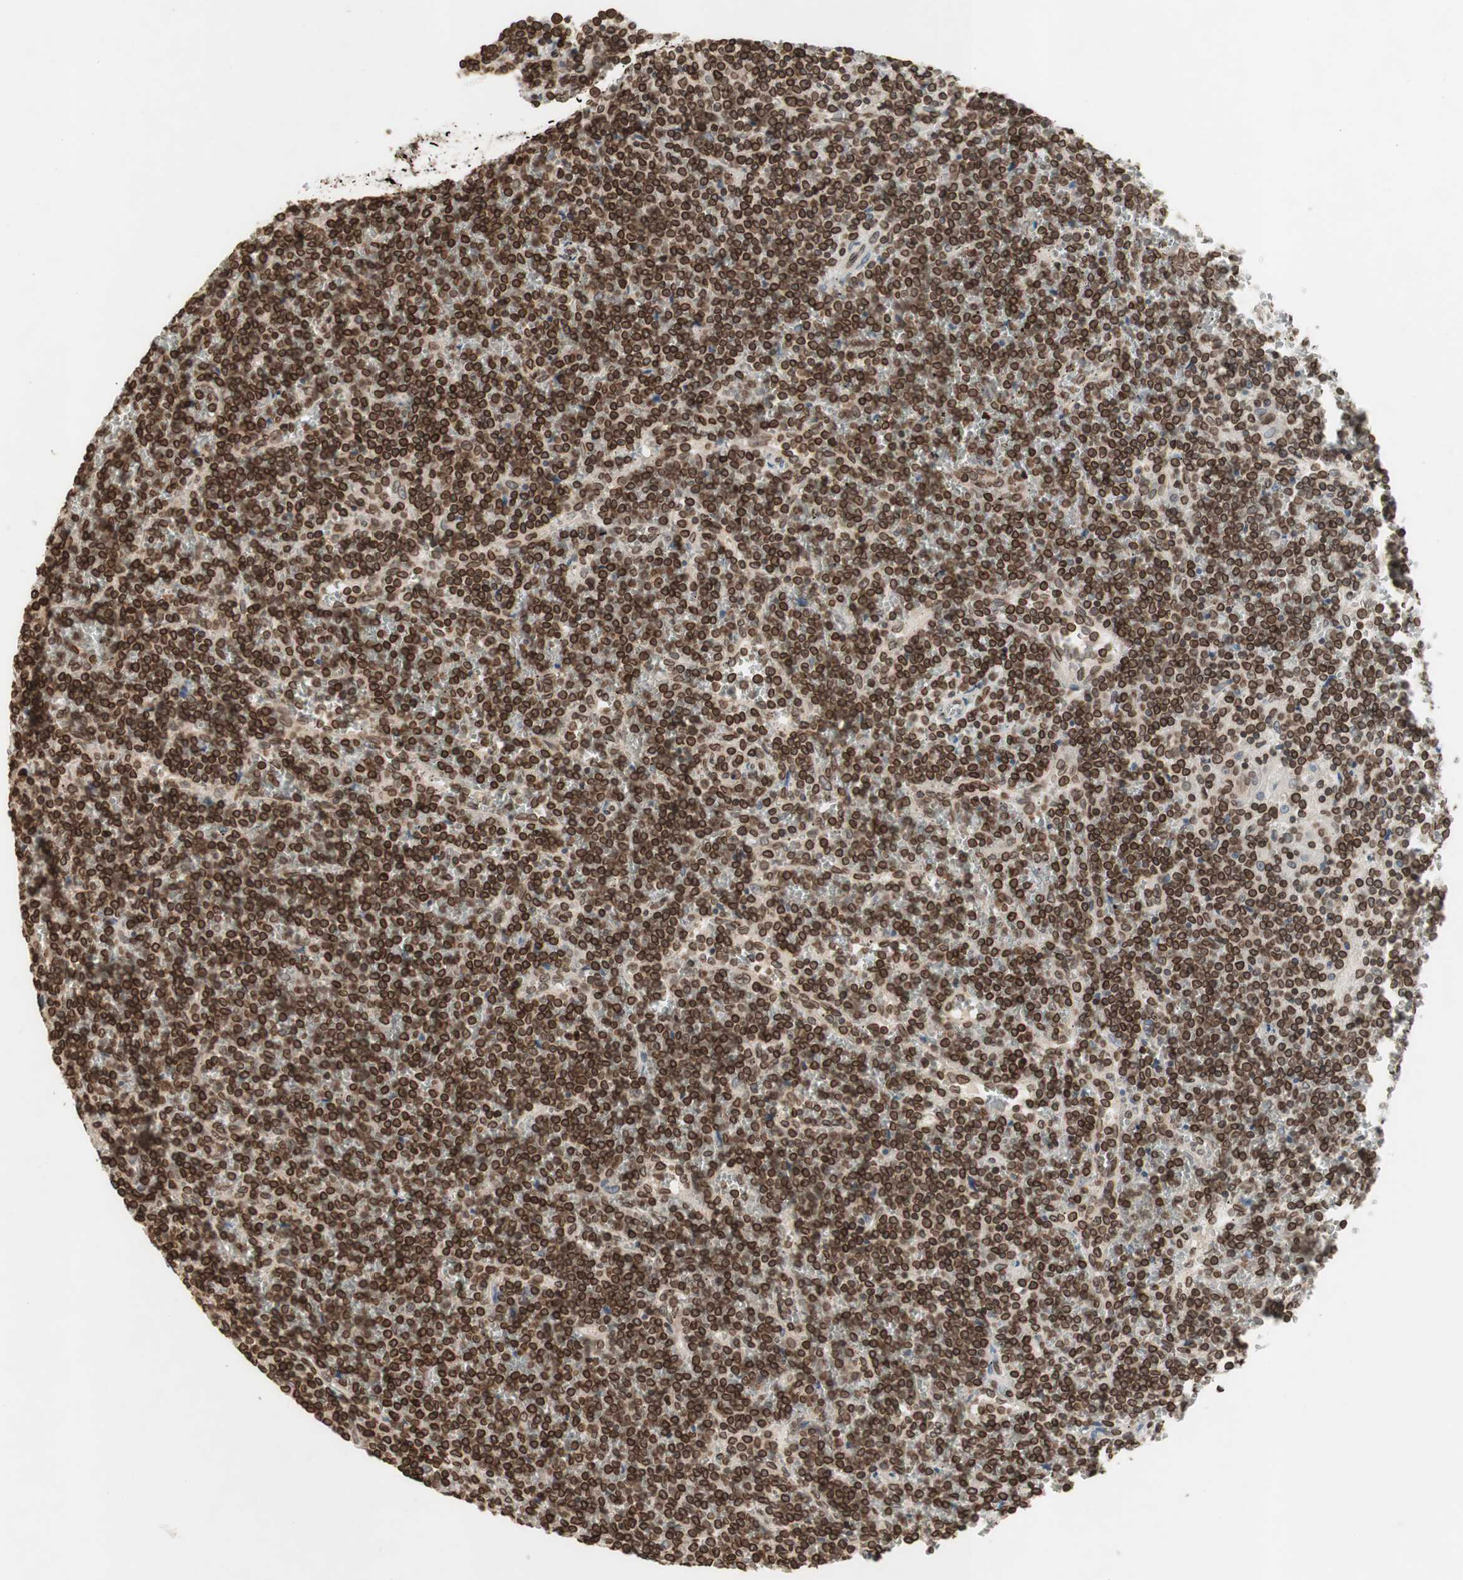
{"staining": {"intensity": "strong", "quantity": ">75%", "location": "cytoplasmic/membranous,nuclear"}, "tissue": "lymphoma", "cell_type": "Tumor cells", "image_type": "cancer", "snomed": [{"axis": "morphology", "description": "Malignant lymphoma, non-Hodgkin's type, Low grade"}, {"axis": "topography", "description": "Spleen"}], "caption": "Malignant lymphoma, non-Hodgkin's type (low-grade) stained with a brown dye shows strong cytoplasmic/membranous and nuclear positive expression in approximately >75% of tumor cells.", "gene": "TMPO", "patient": {"sex": "female", "age": 19}}